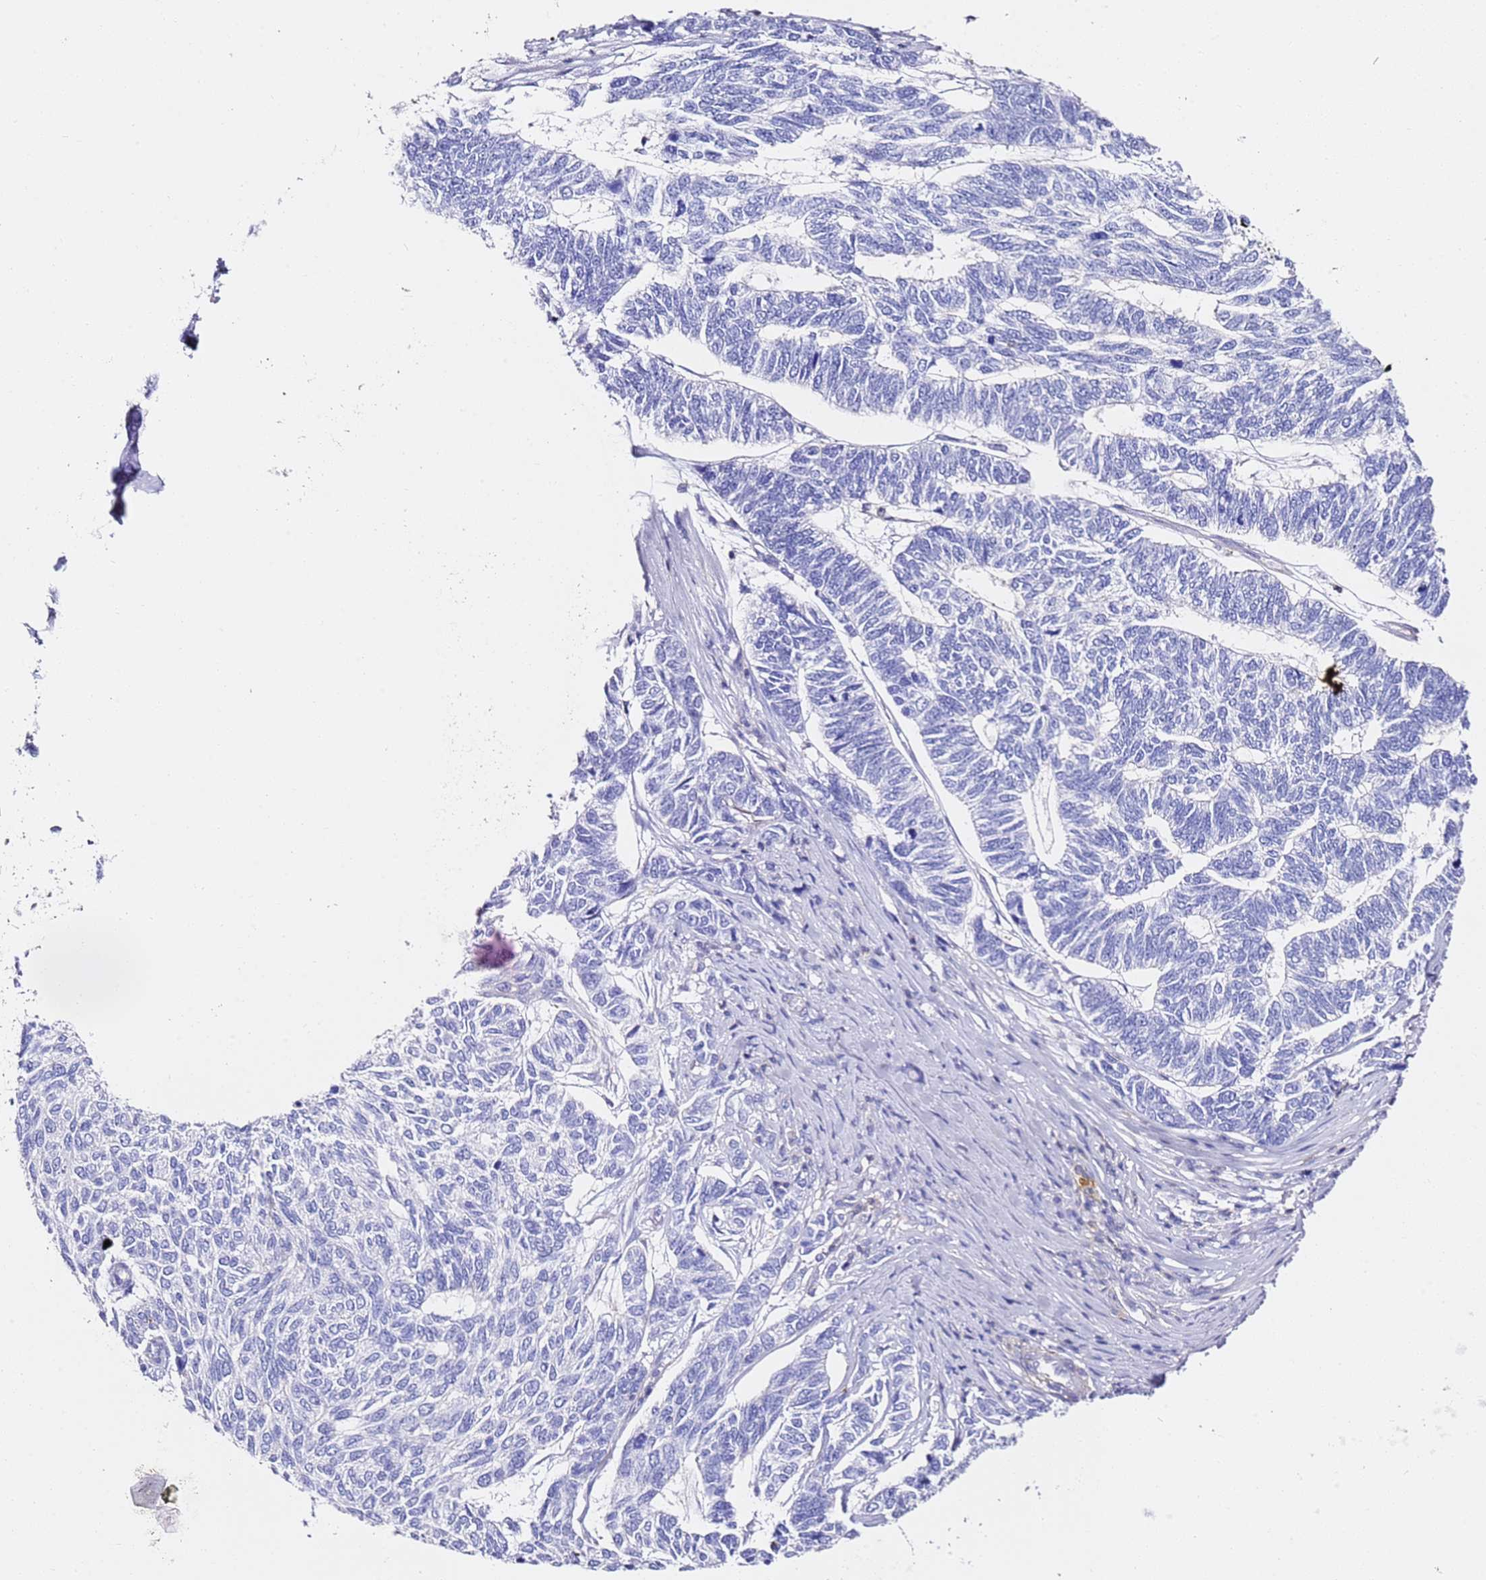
{"staining": {"intensity": "negative", "quantity": "none", "location": "none"}, "tissue": "skin cancer", "cell_type": "Tumor cells", "image_type": "cancer", "snomed": [{"axis": "morphology", "description": "Basal cell carcinoma"}, {"axis": "topography", "description": "Skin"}], "caption": "This micrograph is of skin basal cell carcinoma stained with immunohistochemistry to label a protein in brown with the nuclei are counter-stained blue. There is no staining in tumor cells.", "gene": "ZNF671", "patient": {"sex": "female", "age": 65}}